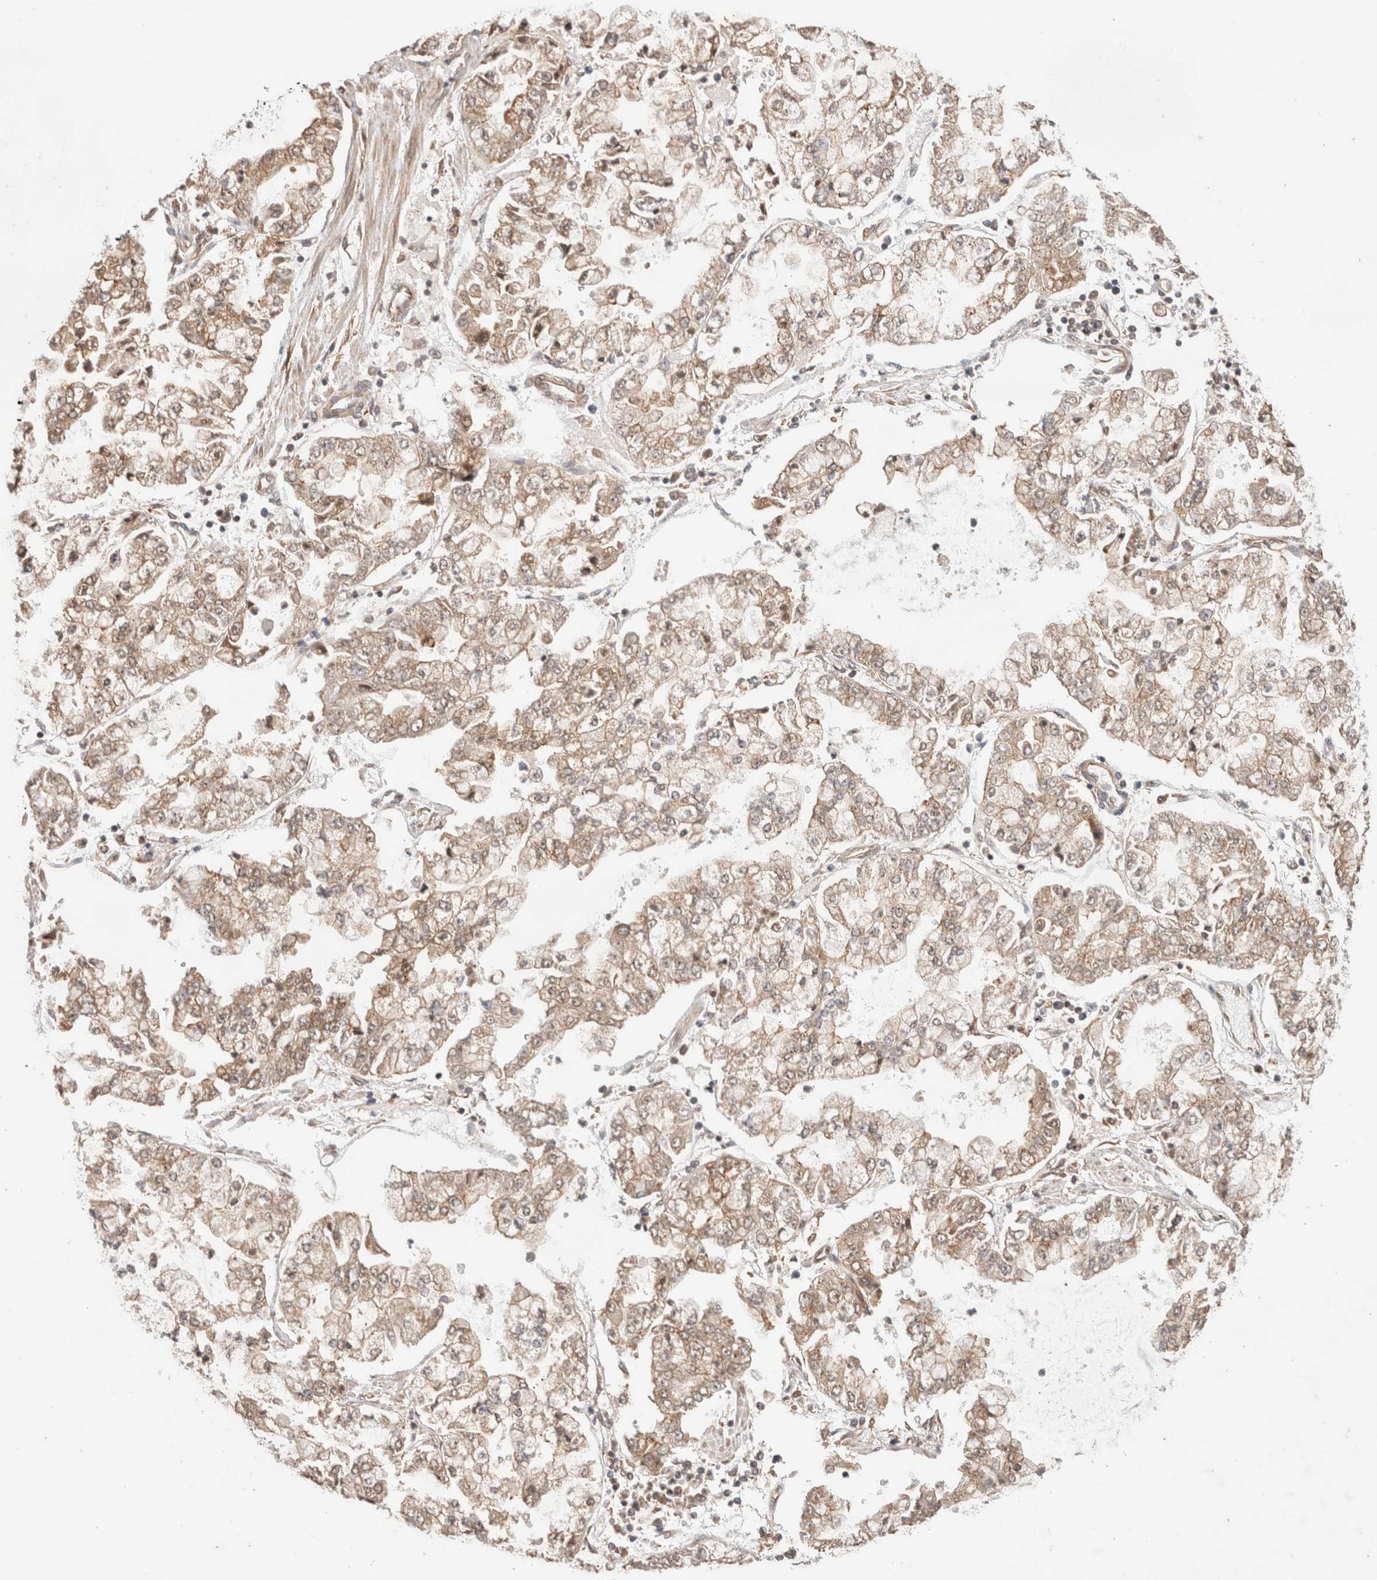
{"staining": {"intensity": "weak", "quantity": ">75%", "location": "cytoplasmic/membranous,nuclear"}, "tissue": "stomach cancer", "cell_type": "Tumor cells", "image_type": "cancer", "snomed": [{"axis": "morphology", "description": "Adenocarcinoma, NOS"}, {"axis": "topography", "description": "Stomach"}], "caption": "A brown stain labels weak cytoplasmic/membranous and nuclear expression of a protein in human adenocarcinoma (stomach) tumor cells.", "gene": "SIKE1", "patient": {"sex": "male", "age": 76}}